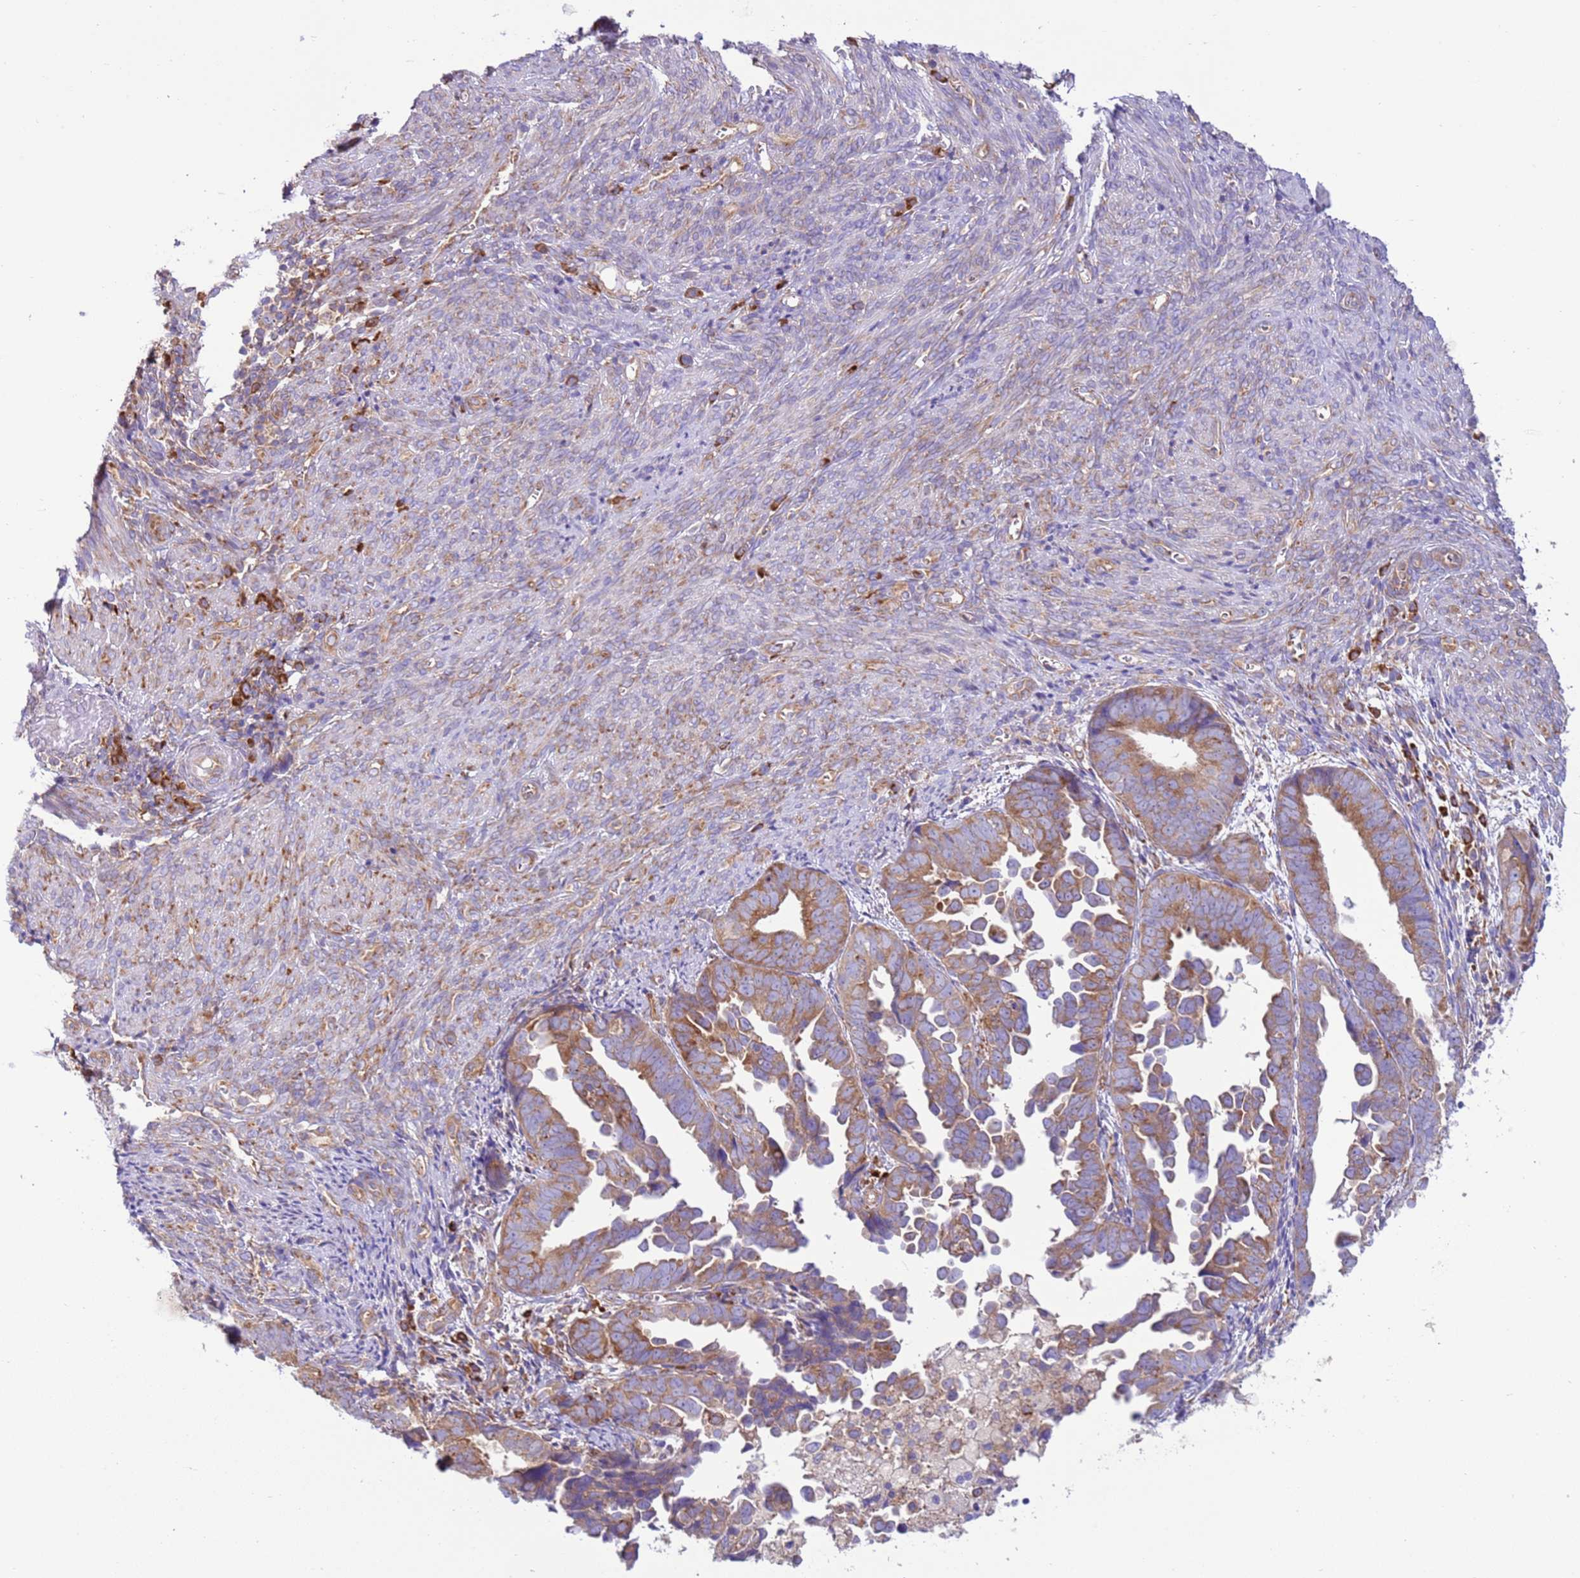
{"staining": {"intensity": "moderate", "quantity": ">75%", "location": "cytoplasmic/membranous"}, "tissue": "endometrial cancer", "cell_type": "Tumor cells", "image_type": "cancer", "snomed": [{"axis": "morphology", "description": "Adenocarcinoma, NOS"}, {"axis": "topography", "description": "Endometrium"}], "caption": "Protein analysis of adenocarcinoma (endometrial) tissue reveals moderate cytoplasmic/membranous expression in about >75% of tumor cells.", "gene": "VARS1", "patient": {"sex": "female", "age": 75}}